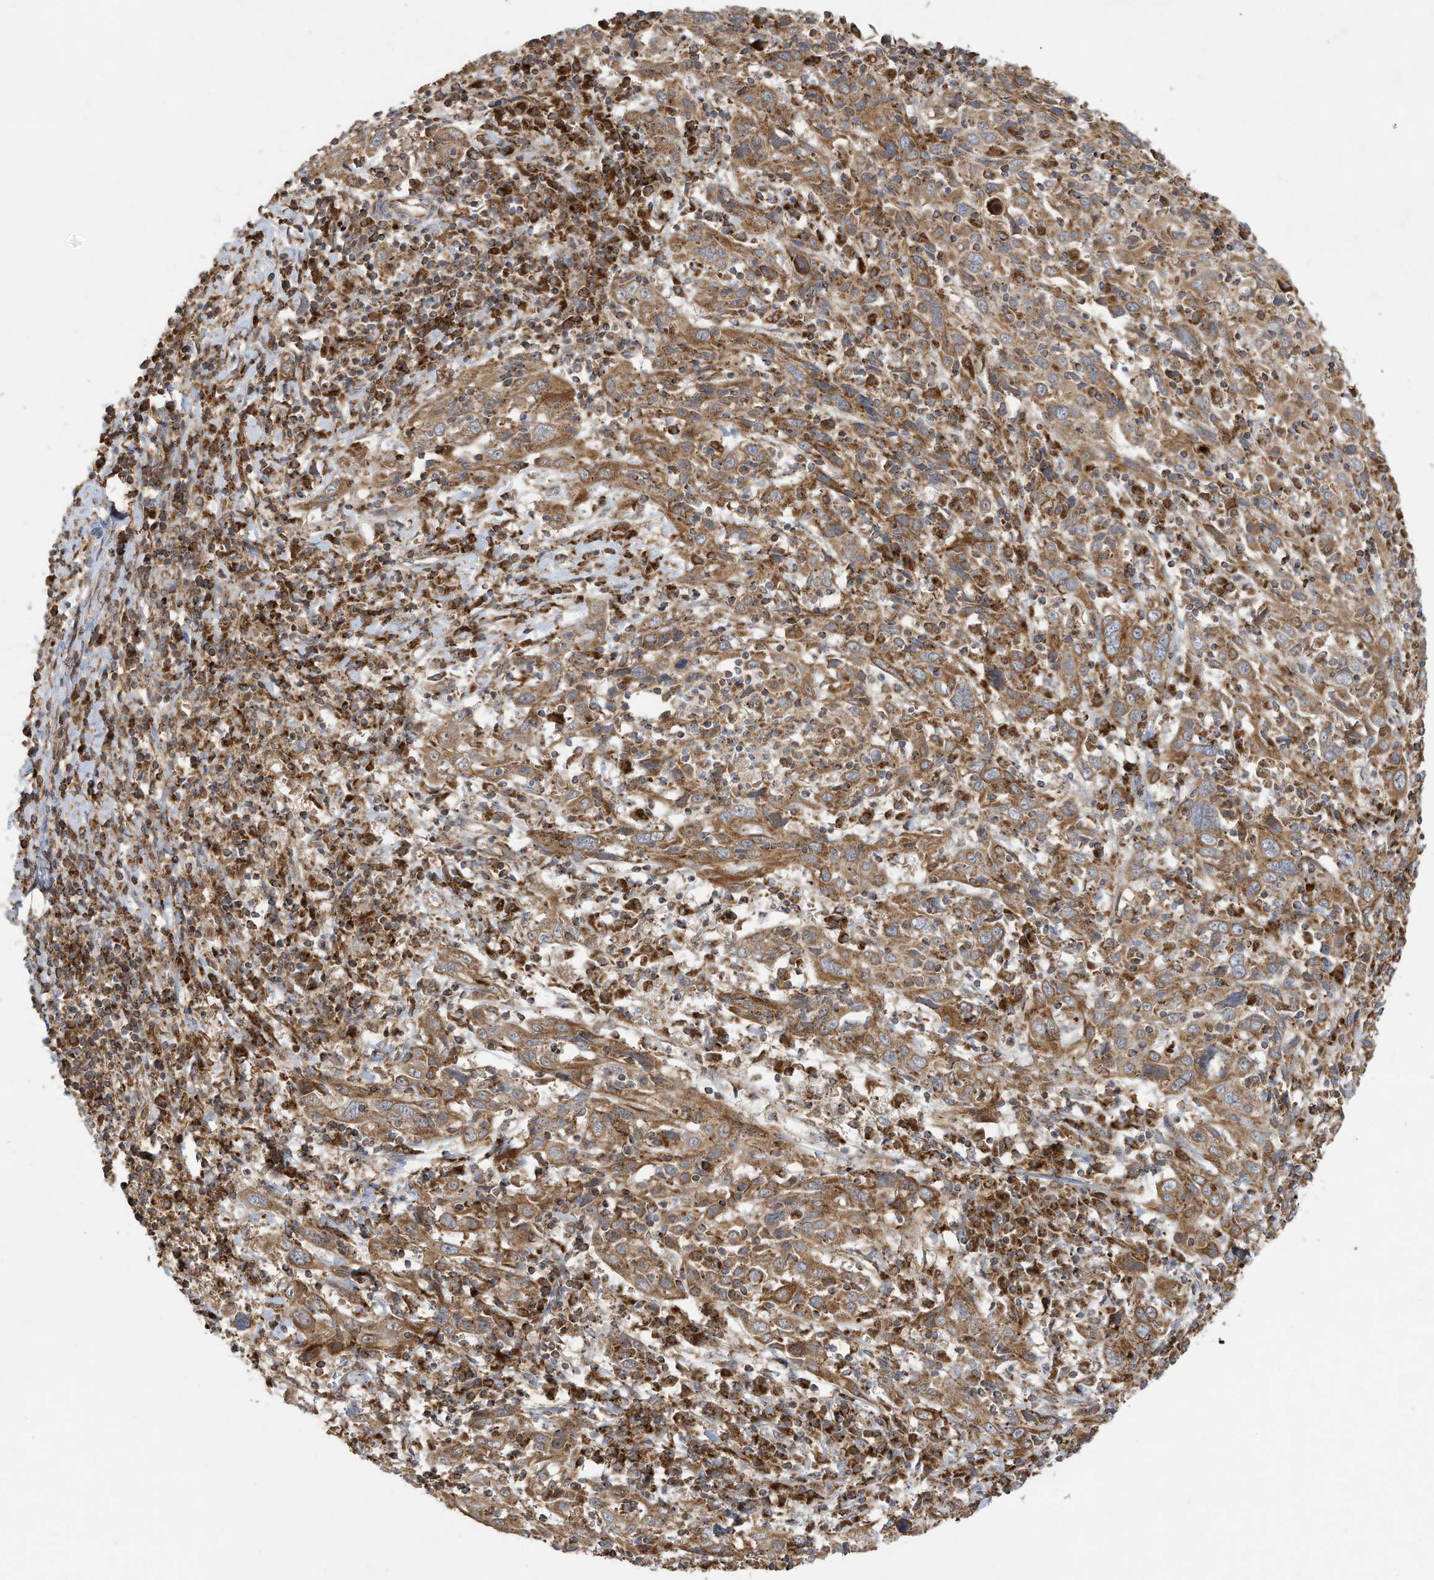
{"staining": {"intensity": "moderate", "quantity": ">75%", "location": "cytoplasmic/membranous"}, "tissue": "cervical cancer", "cell_type": "Tumor cells", "image_type": "cancer", "snomed": [{"axis": "morphology", "description": "Squamous cell carcinoma, NOS"}, {"axis": "topography", "description": "Cervix"}], "caption": "This histopathology image reveals IHC staining of cervical squamous cell carcinoma, with medium moderate cytoplasmic/membranous positivity in approximately >75% of tumor cells.", "gene": "C2orf74", "patient": {"sex": "female", "age": 46}}